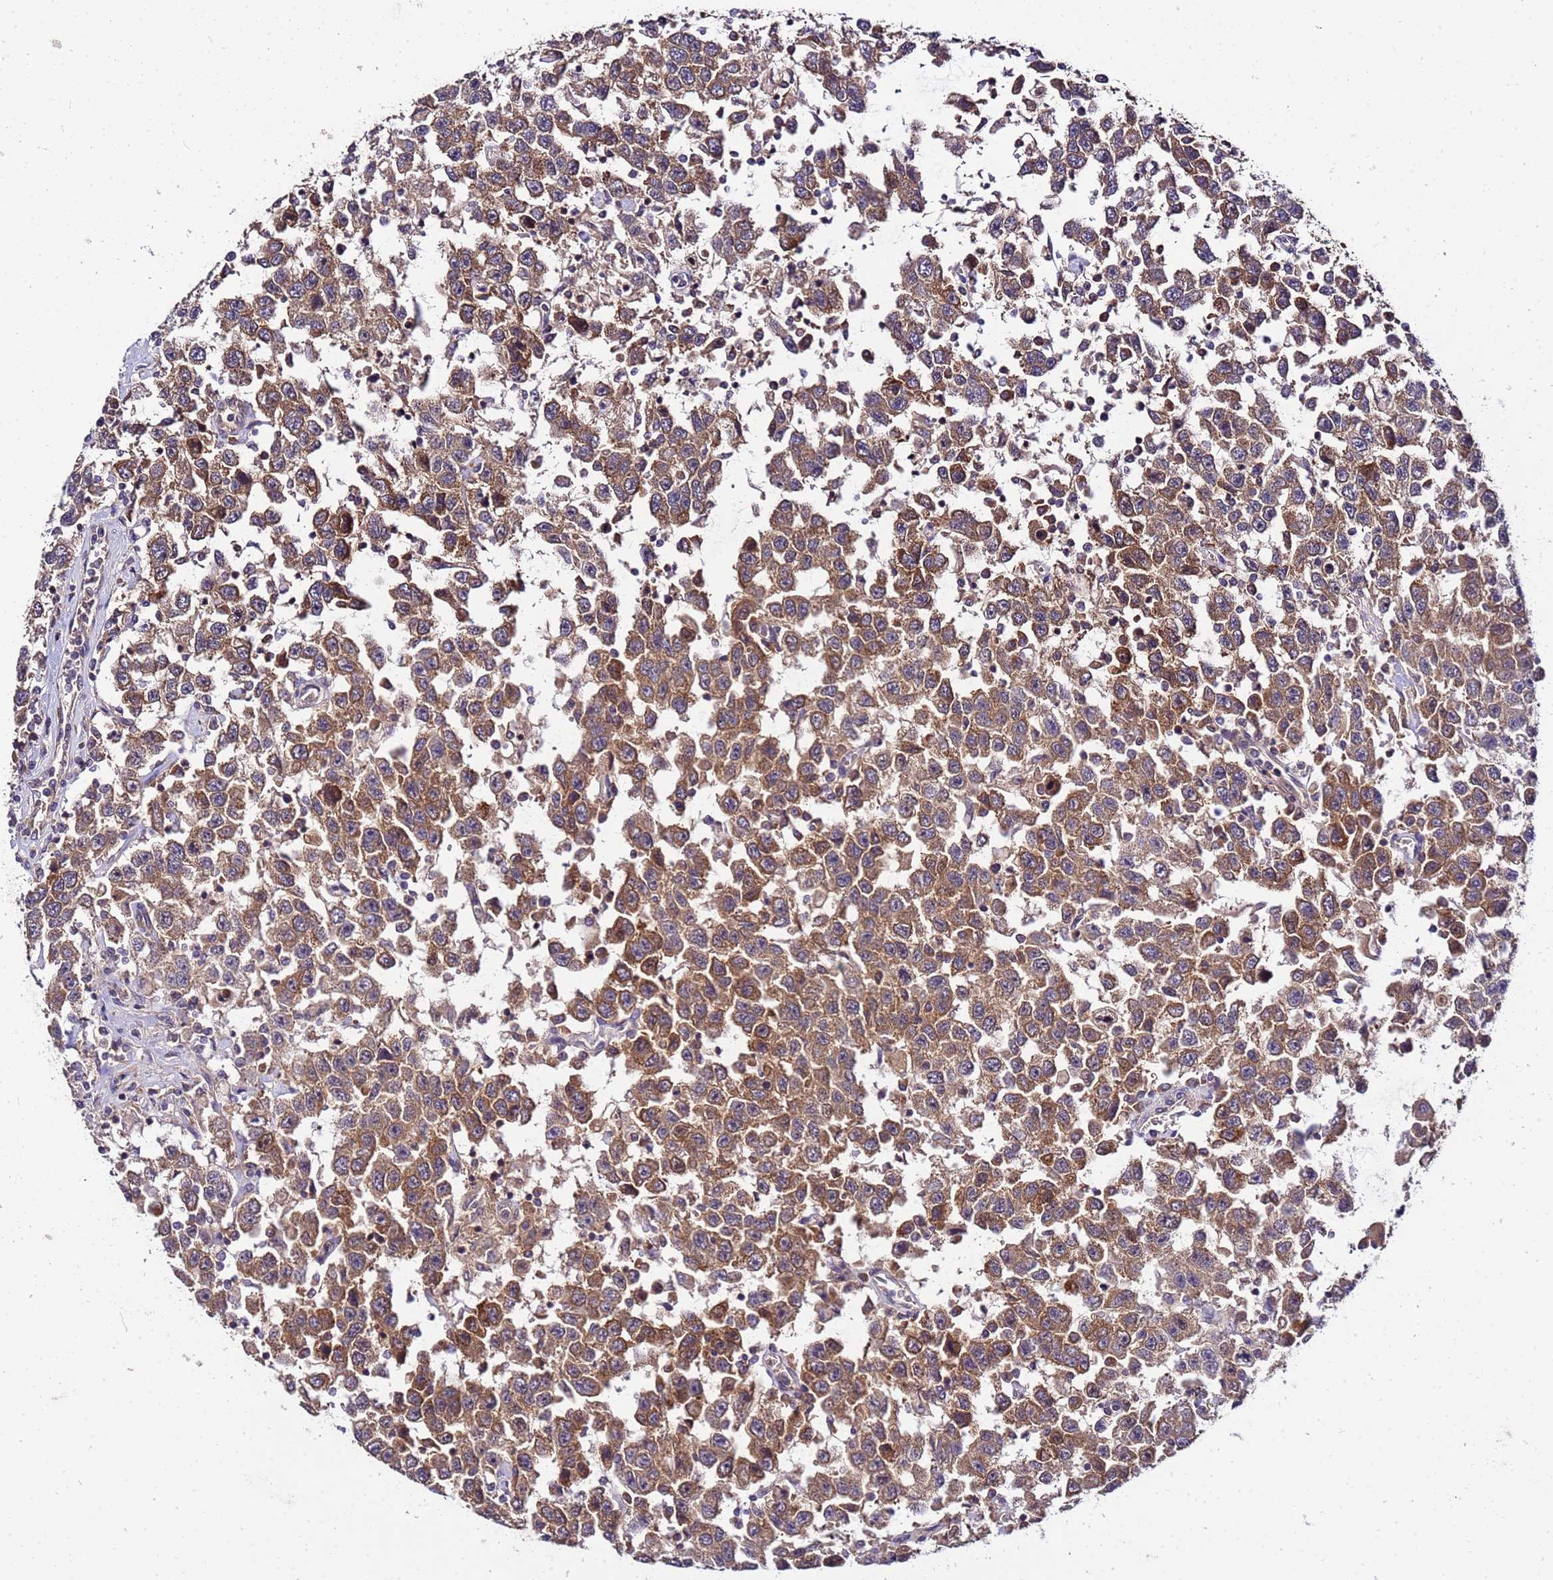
{"staining": {"intensity": "moderate", "quantity": ">75%", "location": "cytoplasmic/membranous"}, "tissue": "testis cancer", "cell_type": "Tumor cells", "image_type": "cancer", "snomed": [{"axis": "morphology", "description": "Seminoma, NOS"}, {"axis": "topography", "description": "Testis"}], "caption": "Tumor cells exhibit medium levels of moderate cytoplasmic/membranous positivity in about >75% of cells in human testis cancer.", "gene": "GSPT2", "patient": {"sex": "male", "age": 41}}